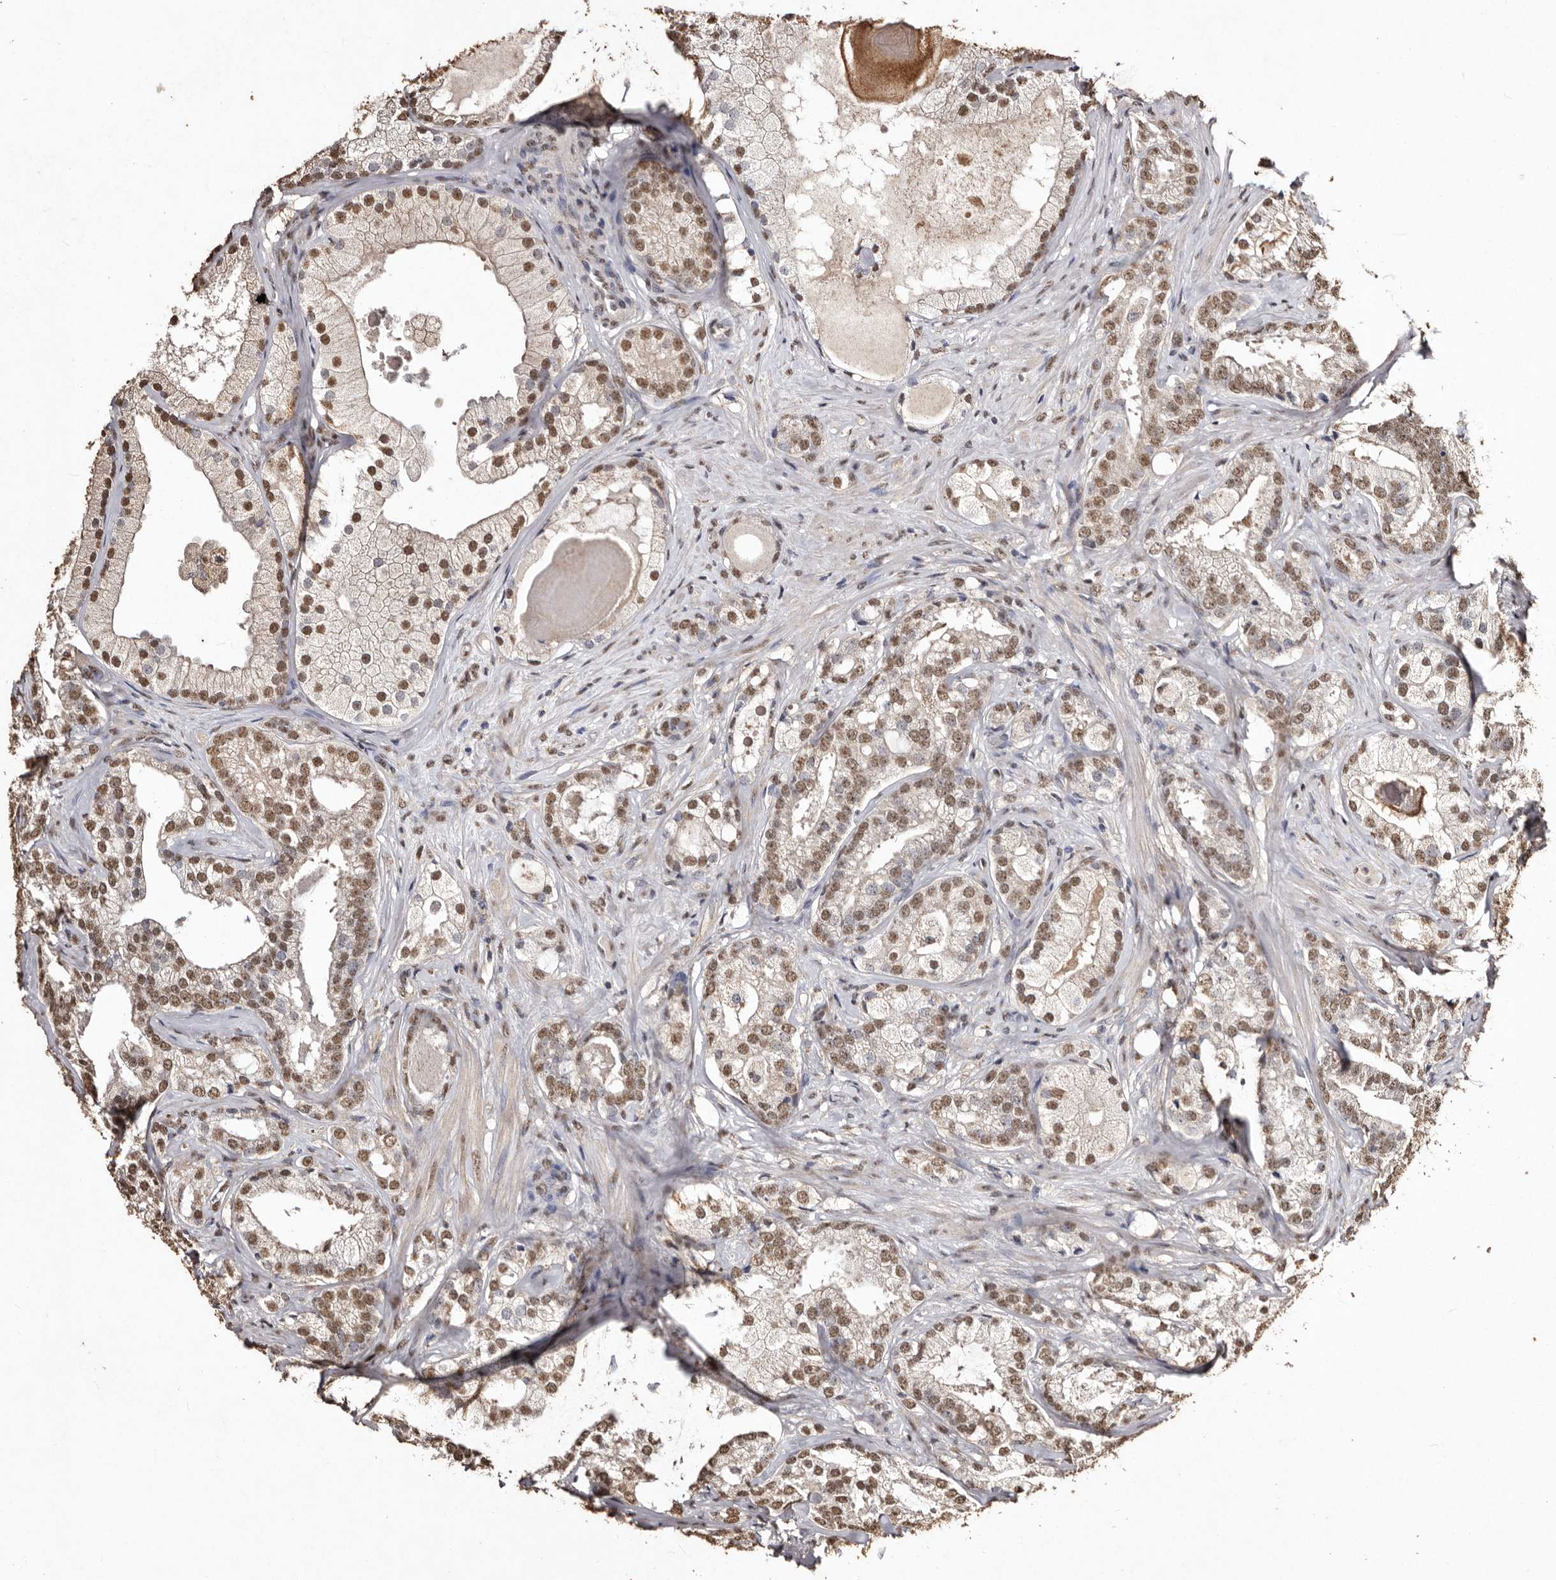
{"staining": {"intensity": "moderate", "quantity": ">75%", "location": "nuclear"}, "tissue": "prostate cancer", "cell_type": "Tumor cells", "image_type": "cancer", "snomed": [{"axis": "morphology", "description": "Normal morphology"}, {"axis": "morphology", "description": "Adenocarcinoma, Low grade"}, {"axis": "topography", "description": "Prostate"}], "caption": "A high-resolution image shows immunohistochemistry staining of prostate cancer (adenocarcinoma (low-grade)), which exhibits moderate nuclear positivity in about >75% of tumor cells.", "gene": "ERBB4", "patient": {"sex": "male", "age": 72}}